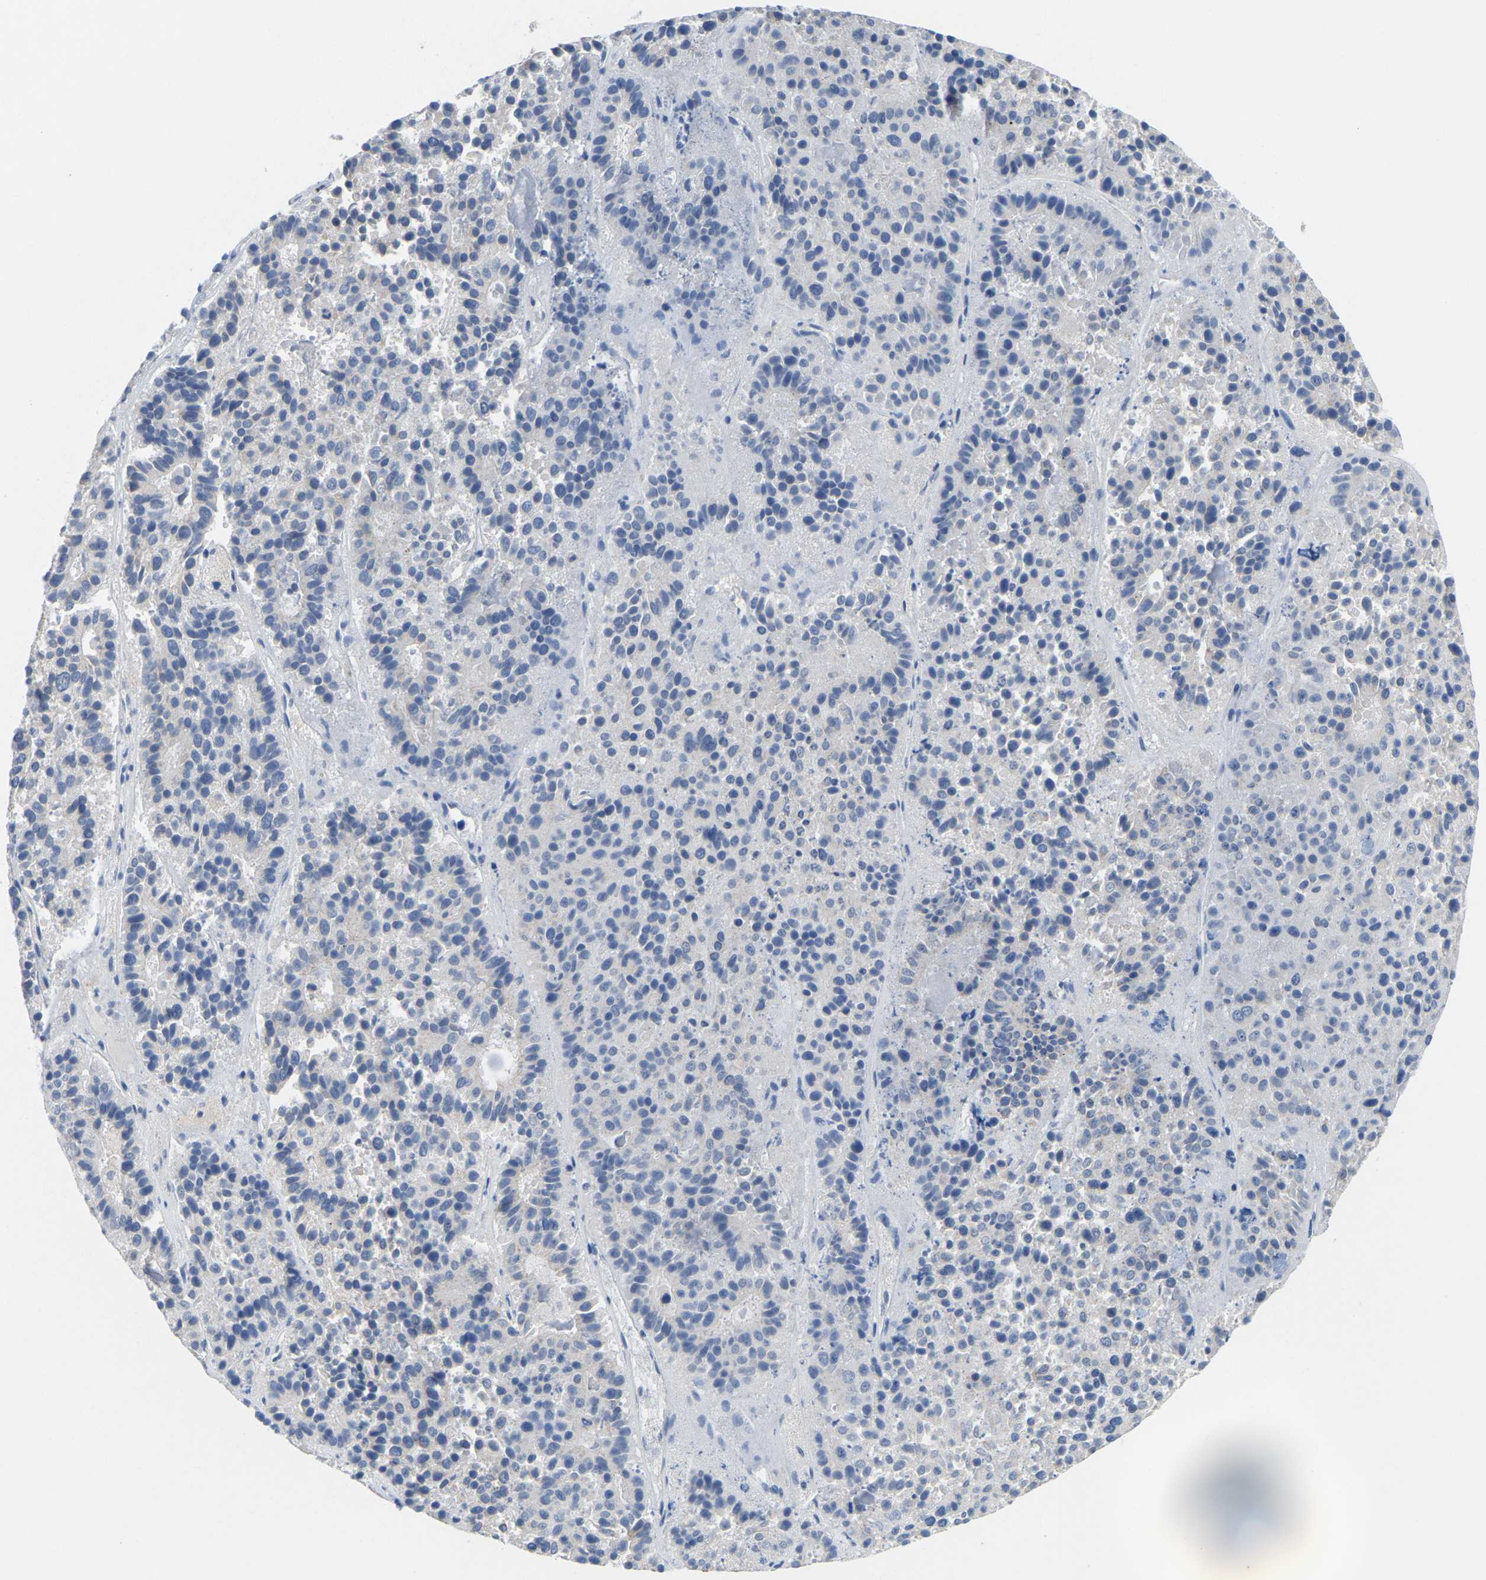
{"staining": {"intensity": "negative", "quantity": "none", "location": "none"}, "tissue": "pancreatic cancer", "cell_type": "Tumor cells", "image_type": "cancer", "snomed": [{"axis": "morphology", "description": "Adenocarcinoma, NOS"}, {"axis": "topography", "description": "Pancreas"}], "caption": "DAB (3,3'-diaminobenzidine) immunohistochemical staining of human adenocarcinoma (pancreatic) exhibits no significant expression in tumor cells.", "gene": "SERPINB5", "patient": {"sex": "male", "age": 50}}